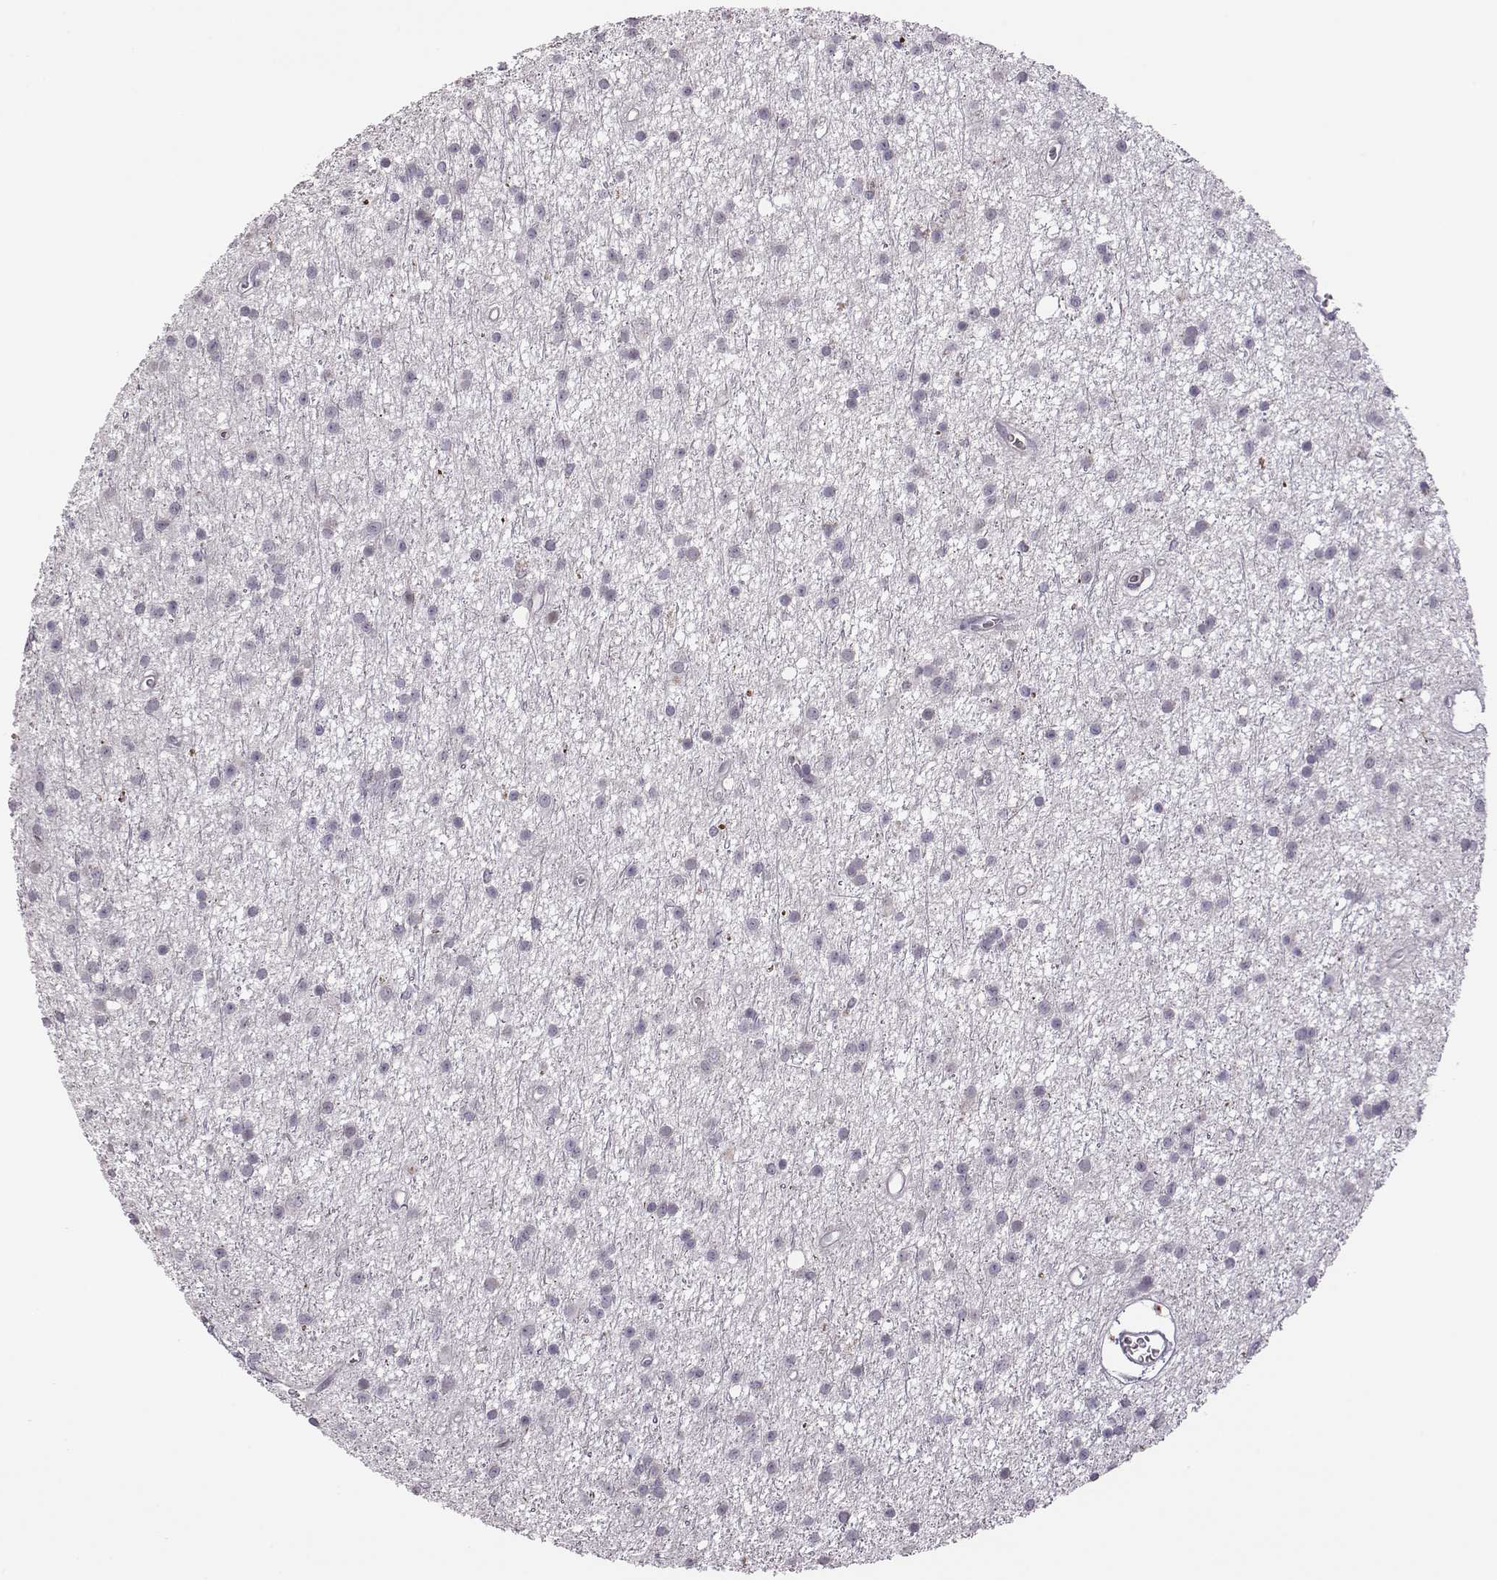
{"staining": {"intensity": "negative", "quantity": "none", "location": "none"}, "tissue": "glioma", "cell_type": "Tumor cells", "image_type": "cancer", "snomed": [{"axis": "morphology", "description": "Glioma, malignant, Low grade"}, {"axis": "topography", "description": "Brain"}], "caption": "There is no significant positivity in tumor cells of glioma.", "gene": "SELENOI", "patient": {"sex": "male", "age": 27}}